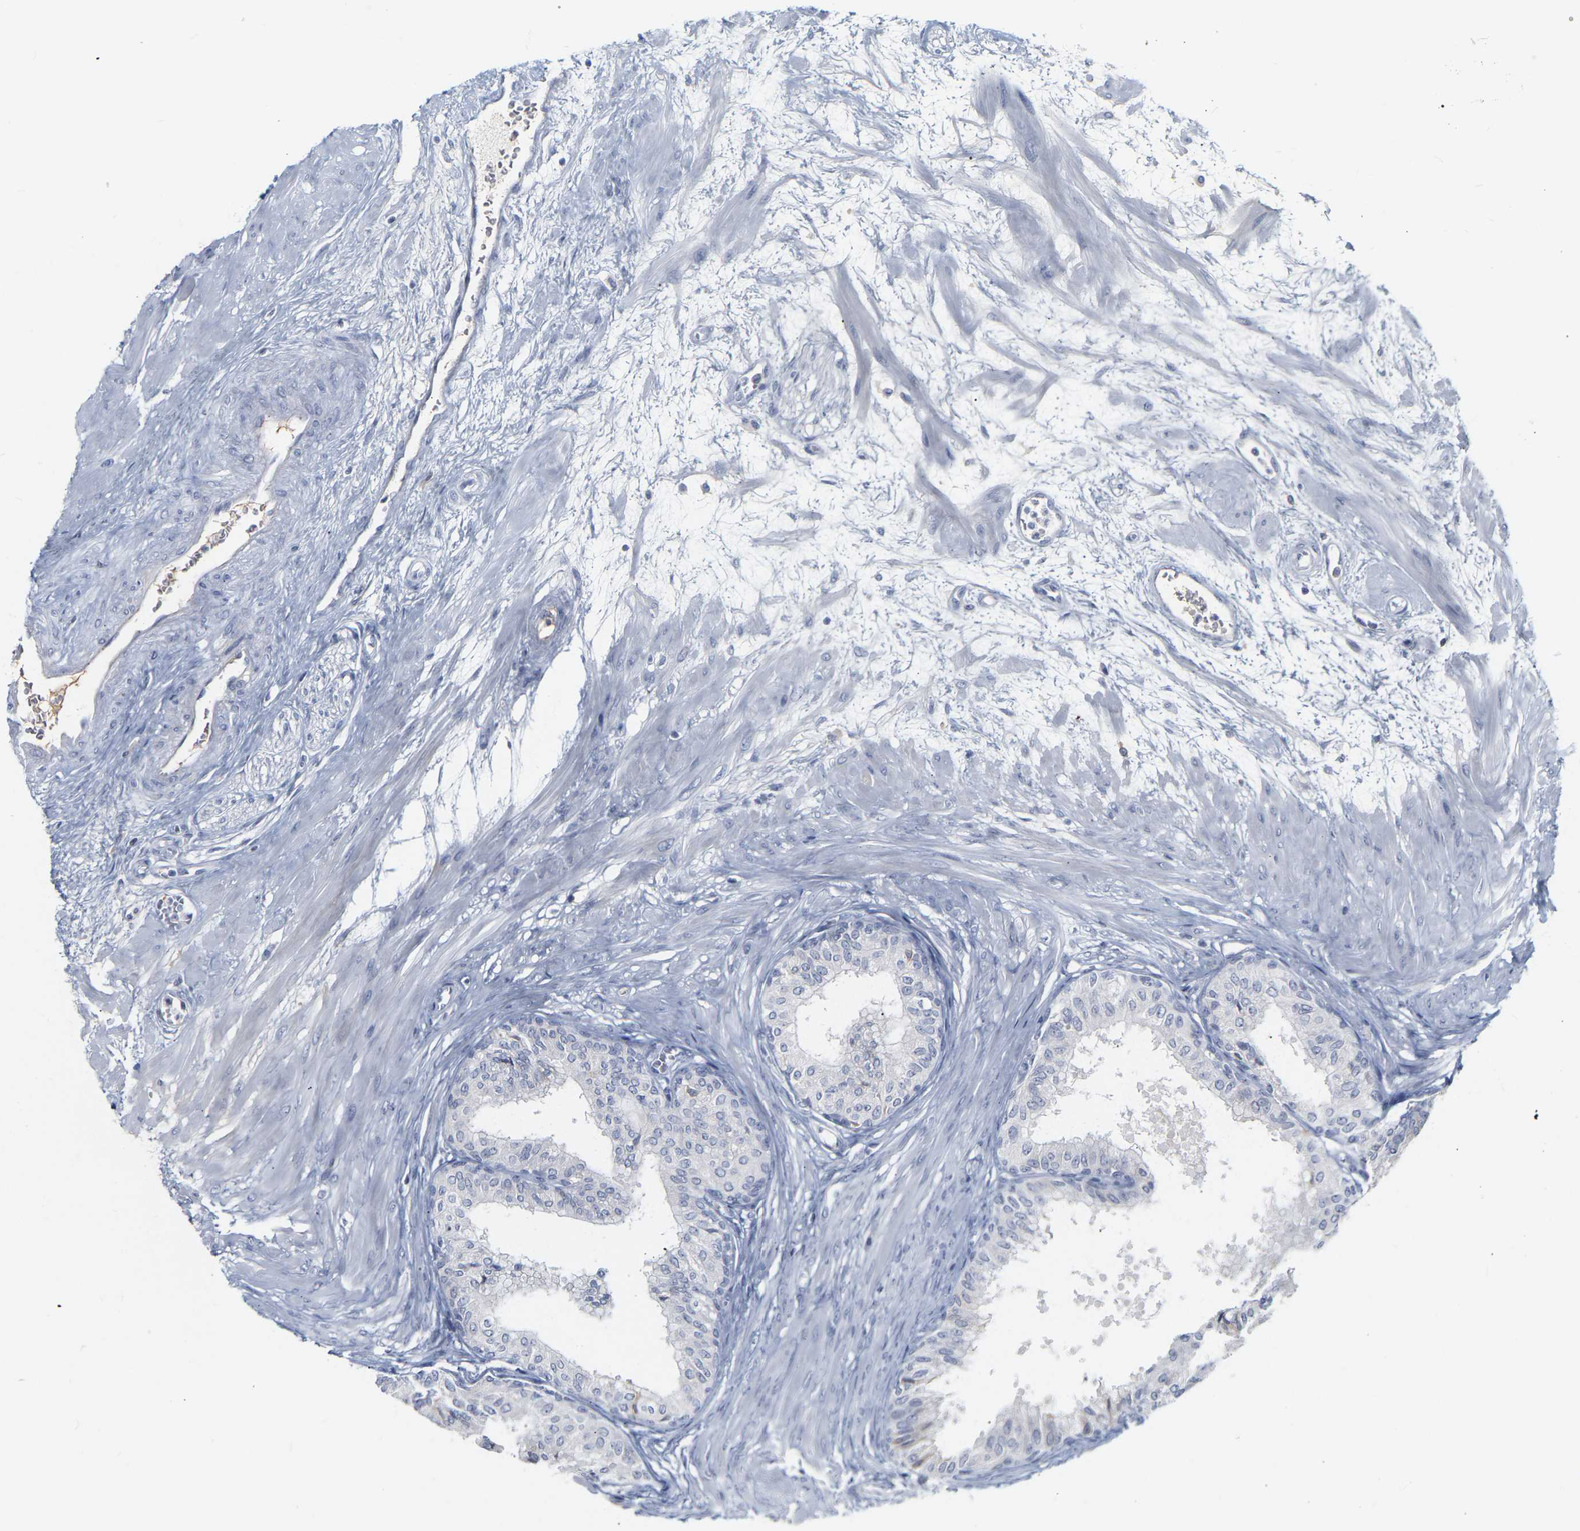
{"staining": {"intensity": "negative", "quantity": "none", "location": "none"}, "tissue": "seminal vesicle", "cell_type": "Glandular cells", "image_type": "normal", "snomed": [{"axis": "morphology", "description": "Normal tissue, NOS"}, {"axis": "topography", "description": "Prostate"}, {"axis": "topography", "description": "Seminal veicle"}], "caption": "This photomicrograph is of unremarkable seminal vesicle stained with immunohistochemistry (IHC) to label a protein in brown with the nuclei are counter-stained blue. There is no staining in glandular cells.", "gene": "GNAS", "patient": {"sex": "male", "age": 60}}